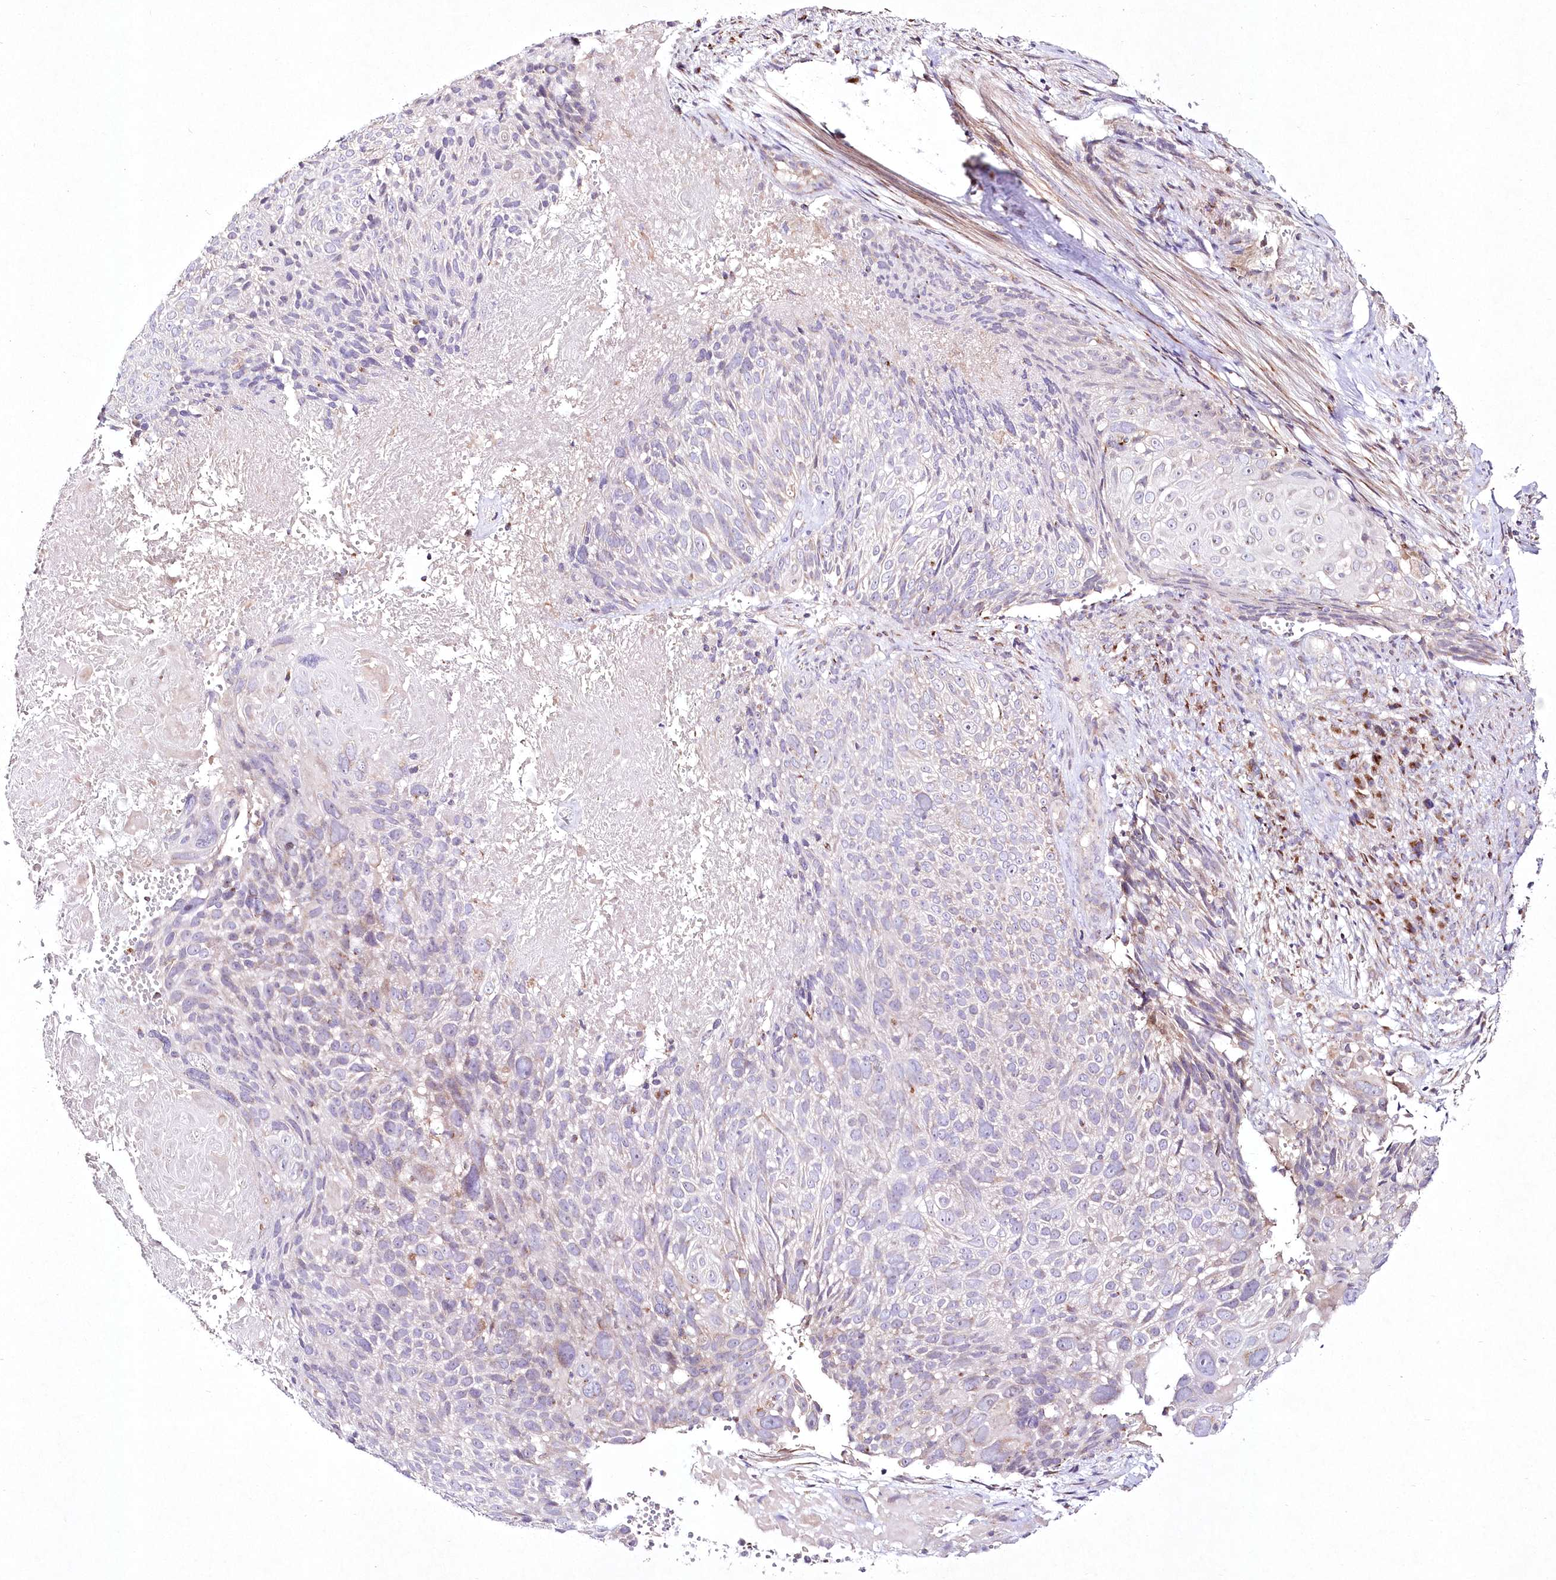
{"staining": {"intensity": "negative", "quantity": "none", "location": "none"}, "tissue": "cervical cancer", "cell_type": "Tumor cells", "image_type": "cancer", "snomed": [{"axis": "morphology", "description": "Squamous cell carcinoma, NOS"}, {"axis": "topography", "description": "Cervix"}], "caption": "Tumor cells are negative for brown protein staining in squamous cell carcinoma (cervical). The staining was performed using DAB to visualize the protein expression in brown, while the nuclei were stained in blue with hematoxylin (Magnification: 20x).", "gene": "DNA2", "patient": {"sex": "female", "age": 74}}